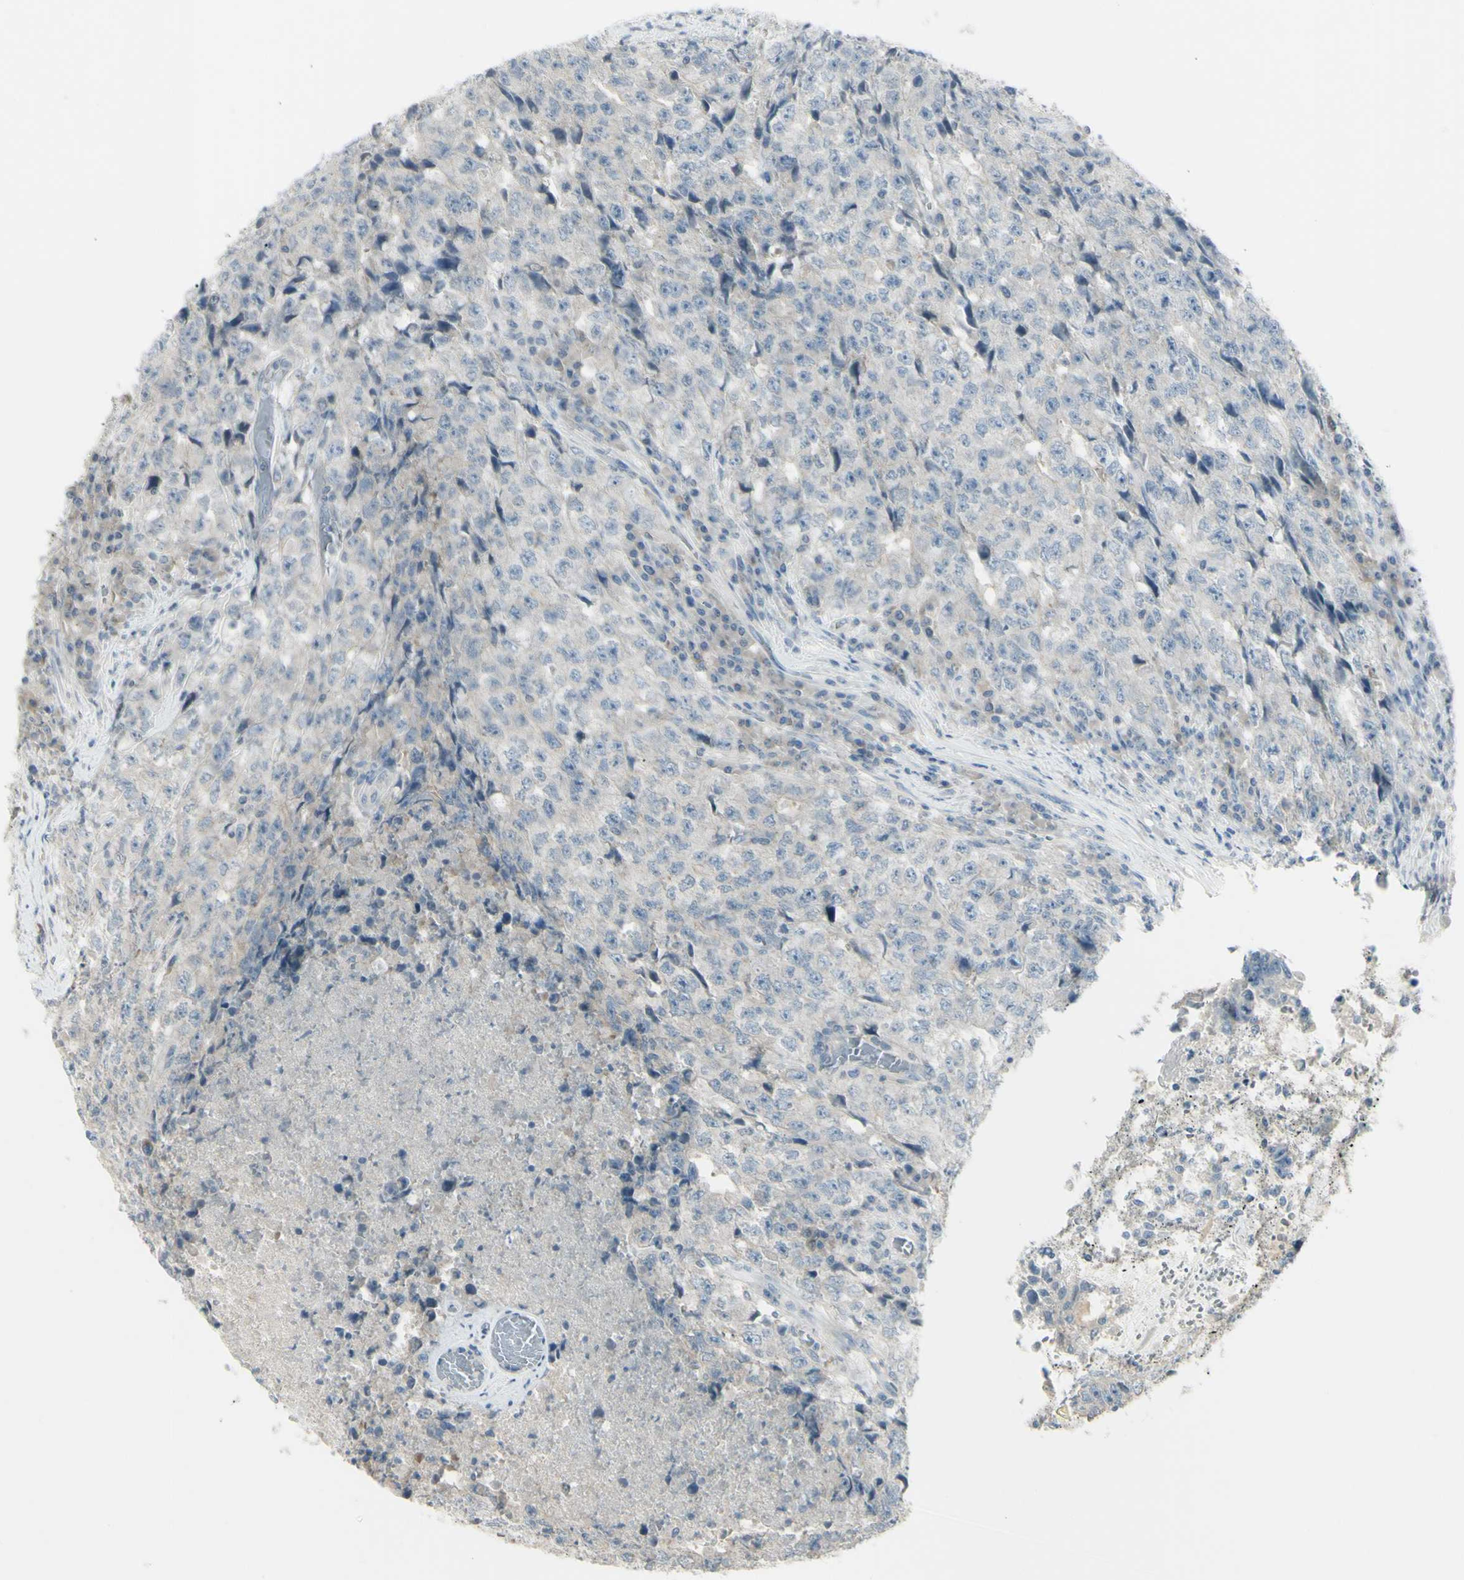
{"staining": {"intensity": "negative", "quantity": "none", "location": "none"}, "tissue": "testis cancer", "cell_type": "Tumor cells", "image_type": "cancer", "snomed": [{"axis": "morphology", "description": "Necrosis, NOS"}, {"axis": "morphology", "description": "Carcinoma, Embryonal, NOS"}, {"axis": "topography", "description": "Testis"}], "caption": "Tumor cells are negative for brown protein staining in testis cancer (embryonal carcinoma). (Brightfield microscopy of DAB immunohistochemistry at high magnification).", "gene": "SH3GL2", "patient": {"sex": "male", "age": 19}}